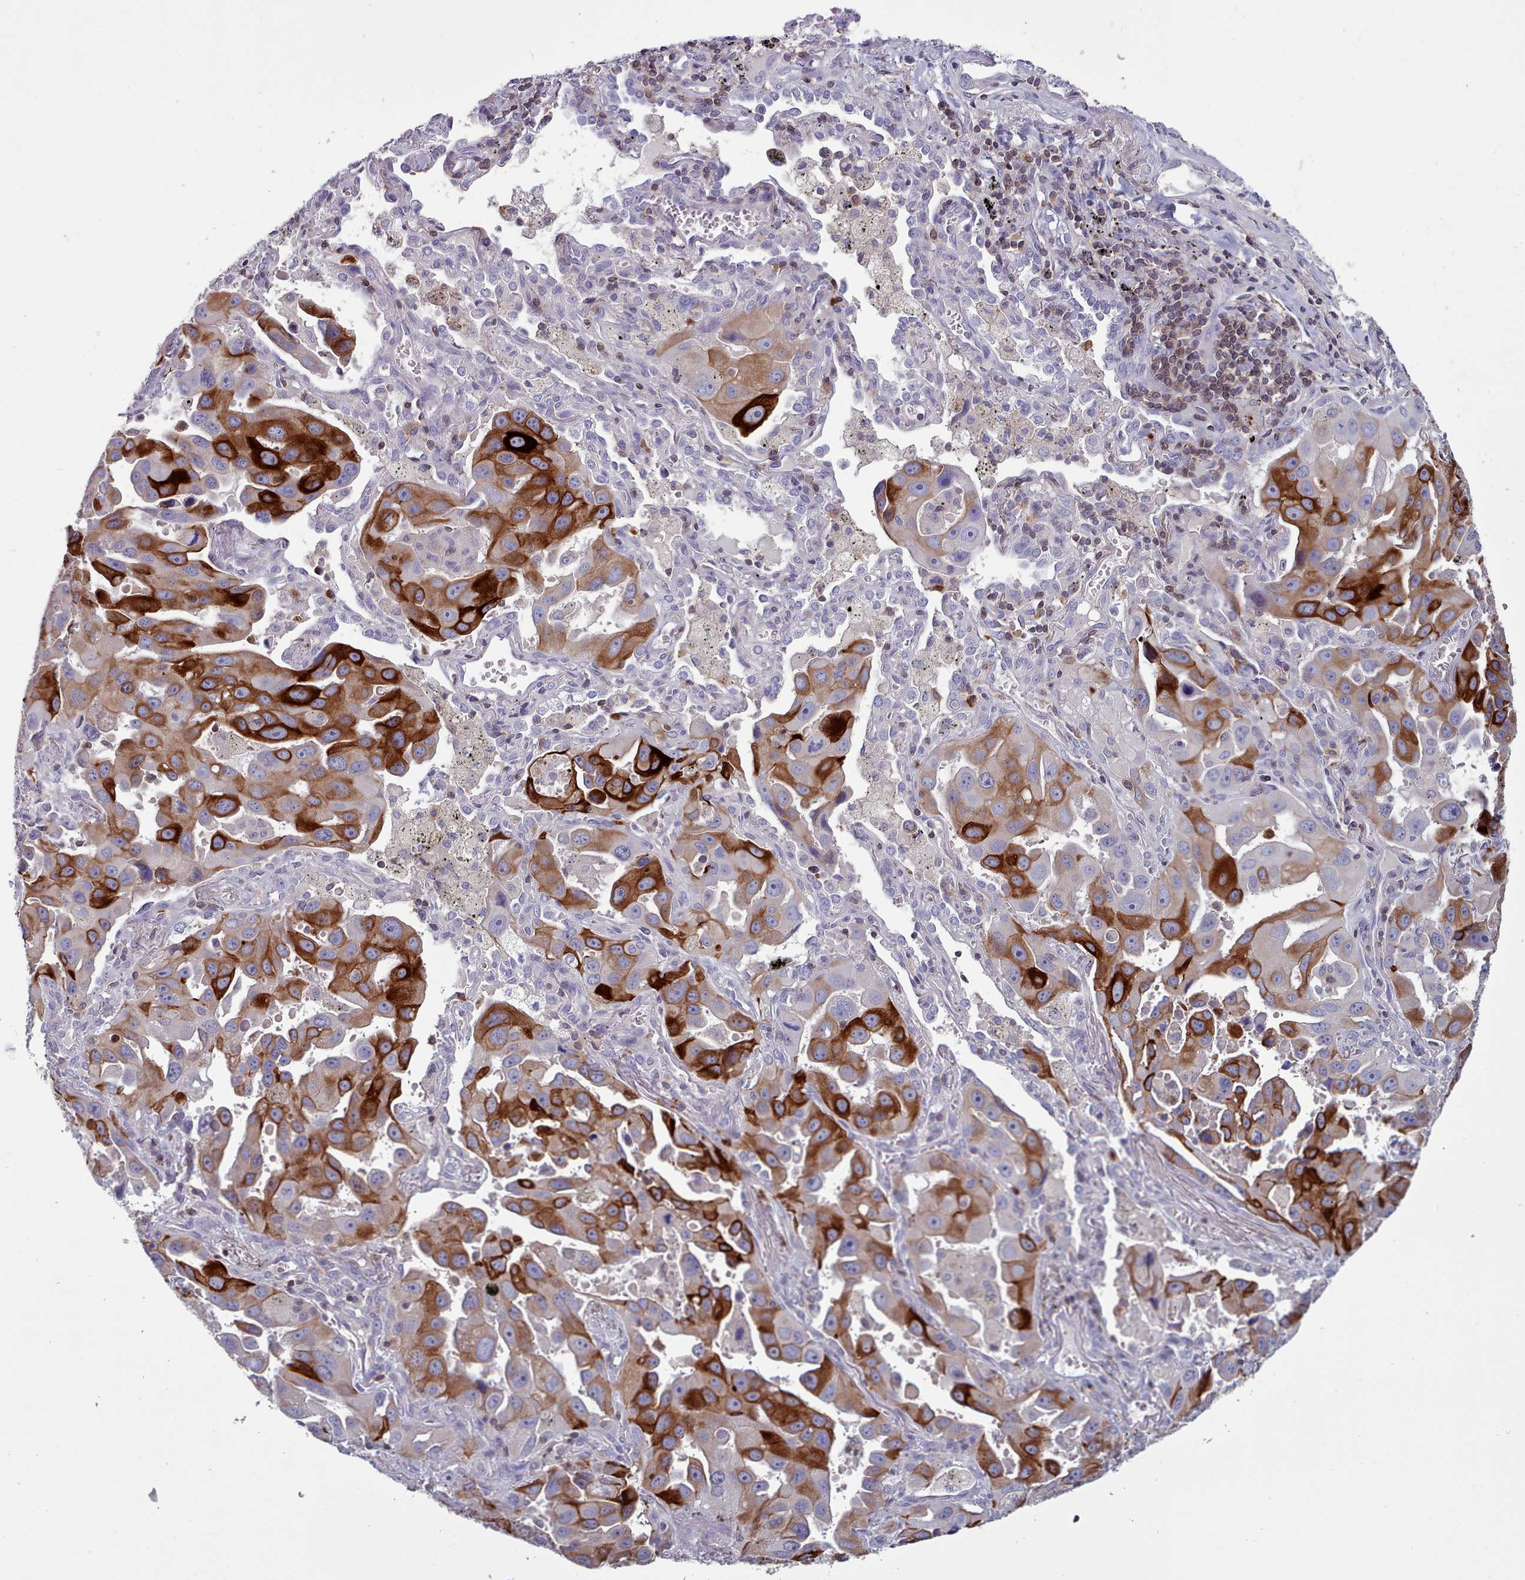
{"staining": {"intensity": "strong", "quantity": "<25%", "location": "cytoplasmic/membranous"}, "tissue": "lung cancer", "cell_type": "Tumor cells", "image_type": "cancer", "snomed": [{"axis": "morphology", "description": "Adenocarcinoma, NOS"}, {"axis": "topography", "description": "Lung"}], "caption": "A brown stain highlights strong cytoplasmic/membranous expression of a protein in adenocarcinoma (lung) tumor cells.", "gene": "RAC2", "patient": {"sex": "male", "age": 66}}